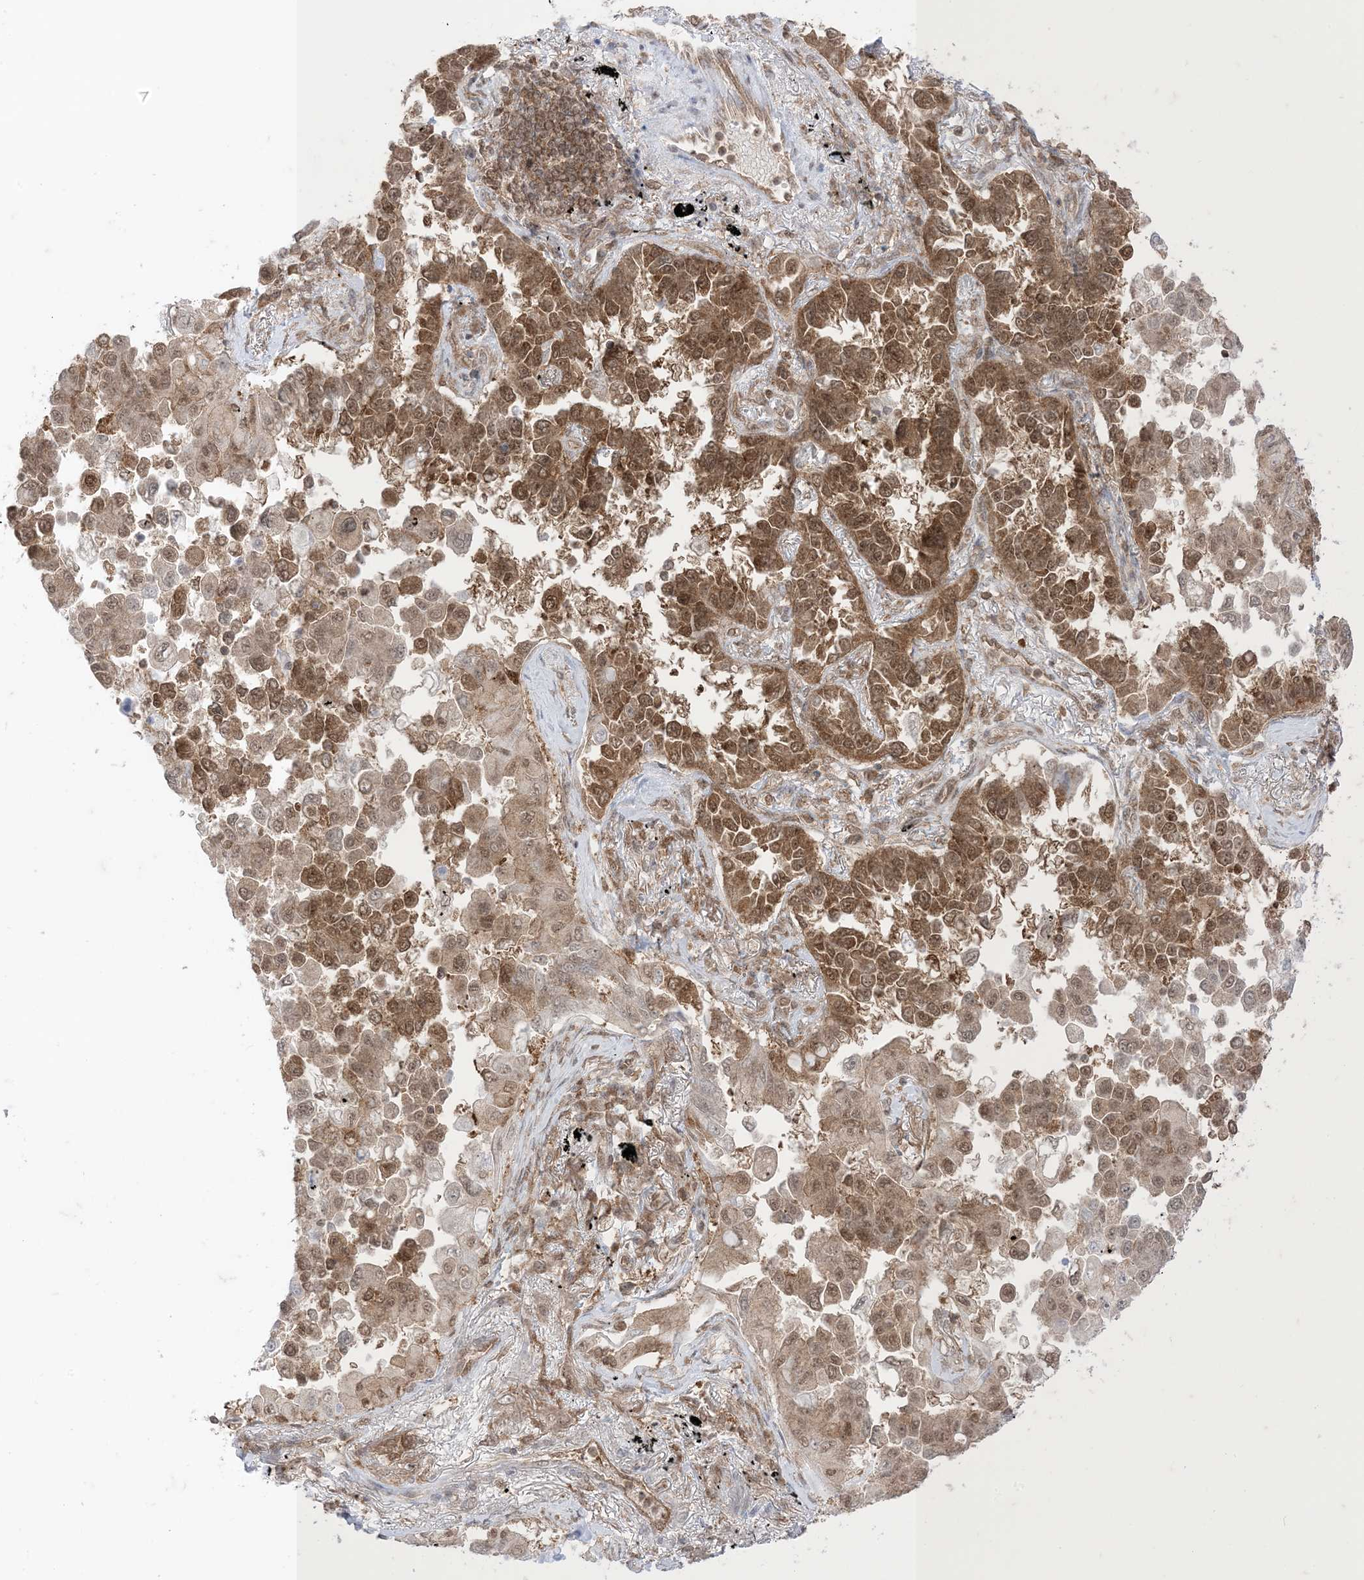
{"staining": {"intensity": "moderate", "quantity": ">75%", "location": "cytoplasmic/membranous,nuclear"}, "tissue": "lung cancer", "cell_type": "Tumor cells", "image_type": "cancer", "snomed": [{"axis": "morphology", "description": "Adenocarcinoma, NOS"}, {"axis": "topography", "description": "Lung"}], "caption": "Lung cancer was stained to show a protein in brown. There is medium levels of moderate cytoplasmic/membranous and nuclear staining in approximately >75% of tumor cells.", "gene": "PTPA", "patient": {"sex": "female", "age": 67}}